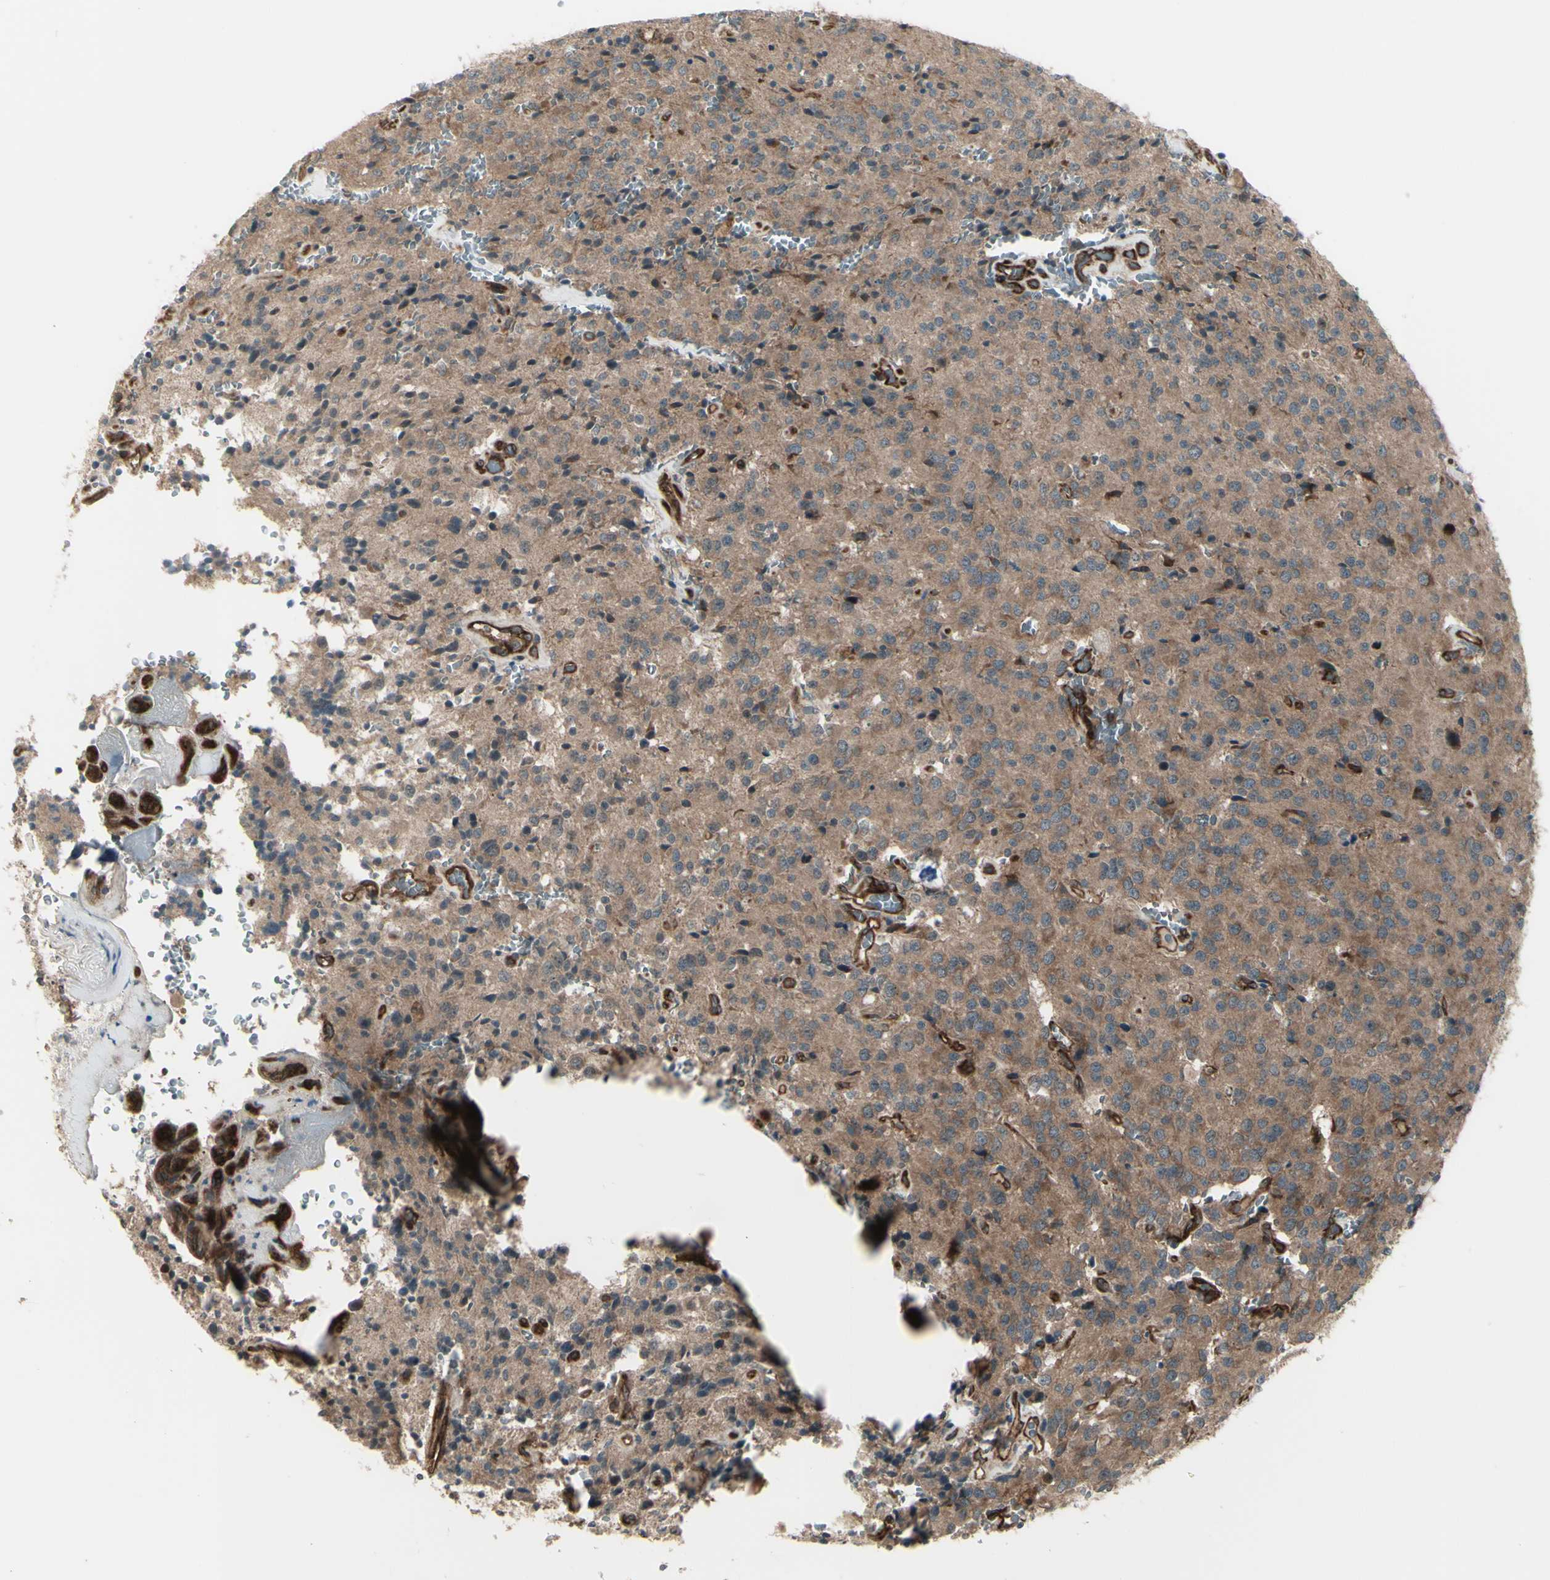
{"staining": {"intensity": "moderate", "quantity": ">75%", "location": "cytoplasmic/membranous"}, "tissue": "glioma", "cell_type": "Tumor cells", "image_type": "cancer", "snomed": [{"axis": "morphology", "description": "Glioma, malignant, Low grade"}, {"axis": "topography", "description": "Brain"}], "caption": "Immunohistochemical staining of low-grade glioma (malignant) exhibits medium levels of moderate cytoplasmic/membranous protein positivity in about >75% of tumor cells.", "gene": "FXYD5", "patient": {"sex": "male", "age": 58}}